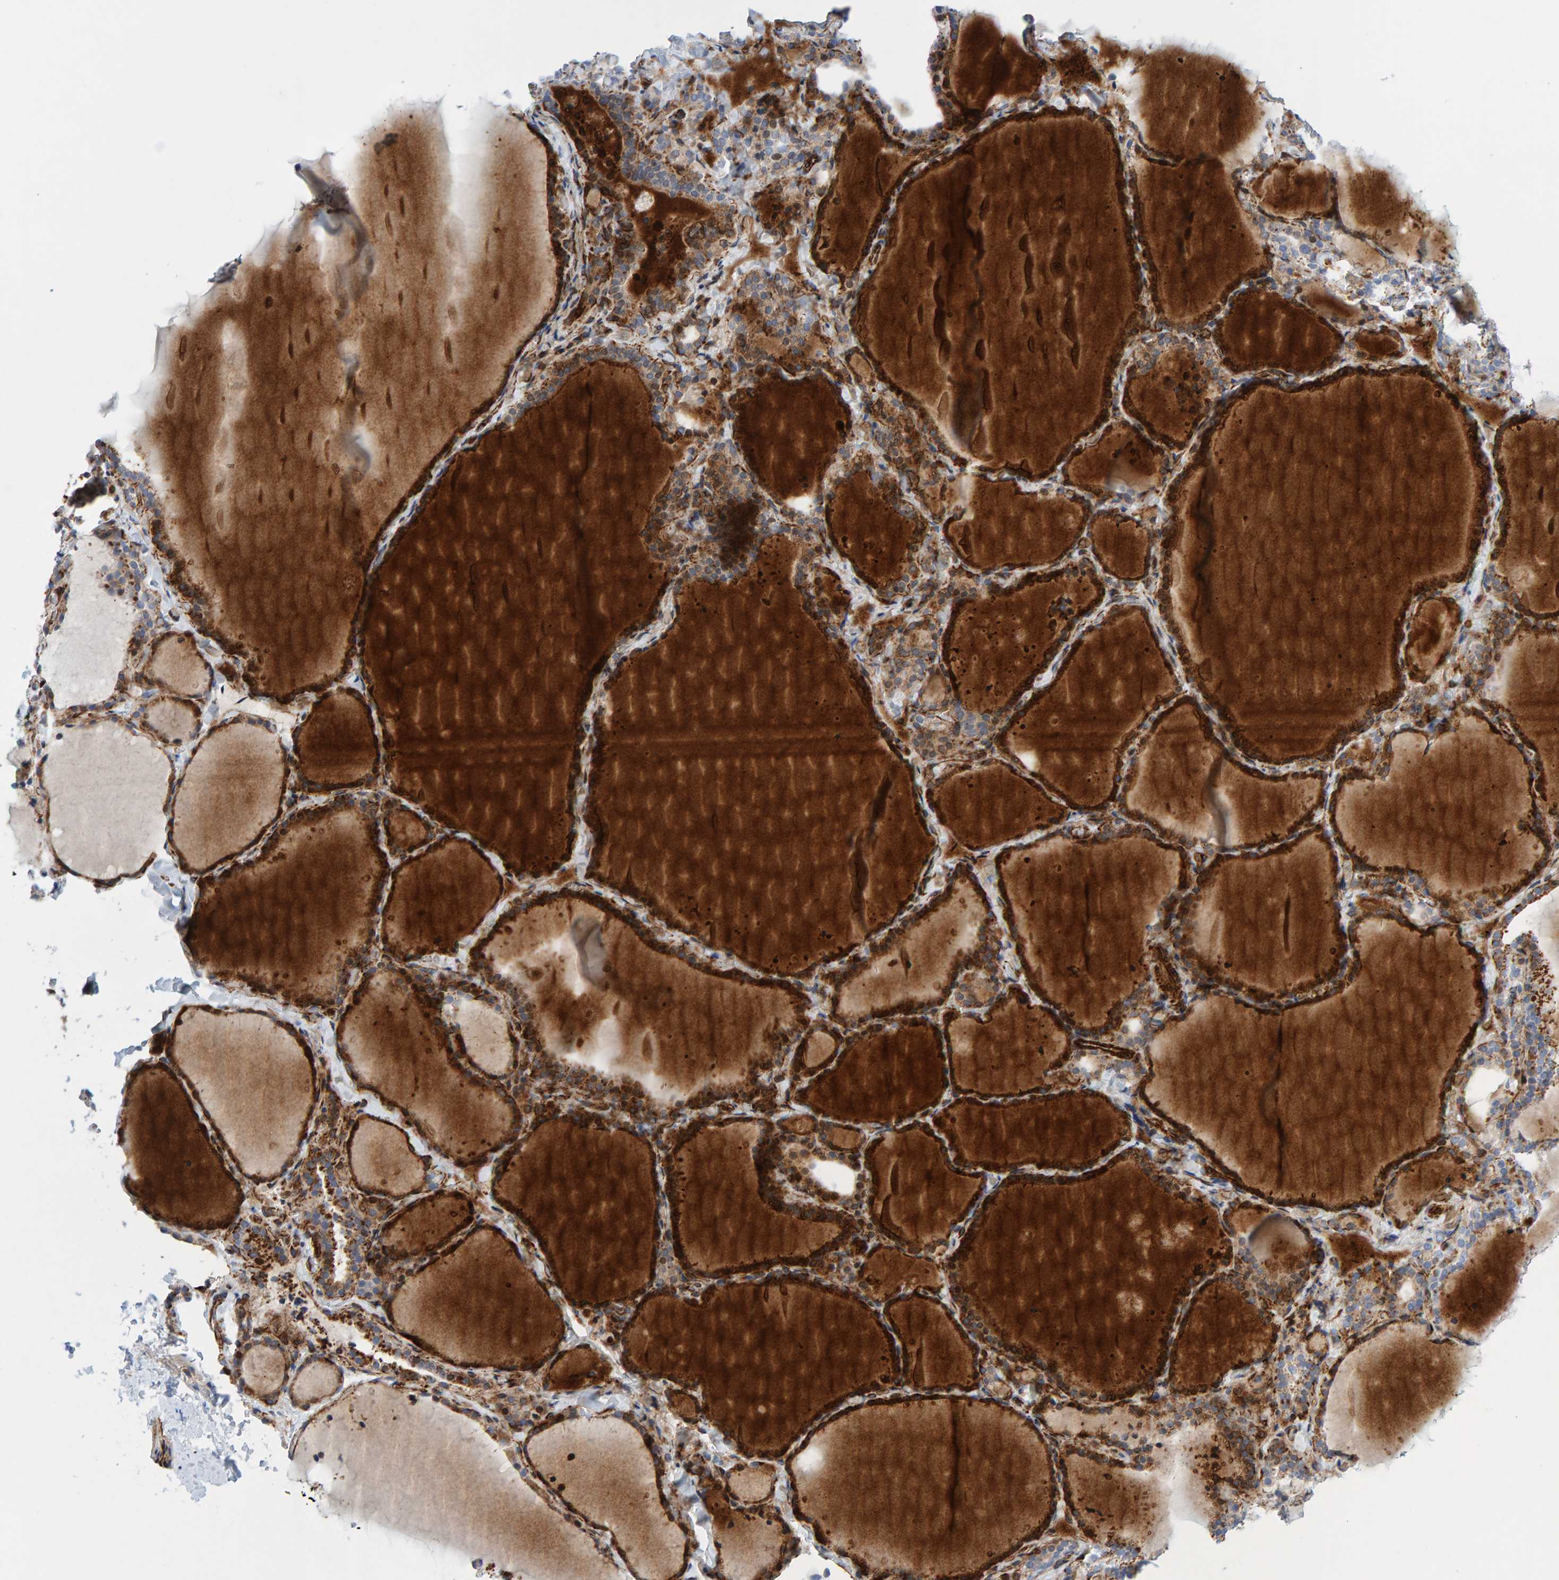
{"staining": {"intensity": "moderate", "quantity": ">75%", "location": "cytoplasmic/membranous"}, "tissue": "thyroid gland", "cell_type": "Glandular cells", "image_type": "normal", "snomed": [{"axis": "morphology", "description": "Normal tissue, NOS"}, {"axis": "topography", "description": "Thyroid gland"}], "caption": "An IHC histopathology image of unremarkable tissue is shown. Protein staining in brown shows moderate cytoplasmic/membranous positivity in thyroid gland within glandular cells.", "gene": "POLG2", "patient": {"sex": "female", "age": 22}}